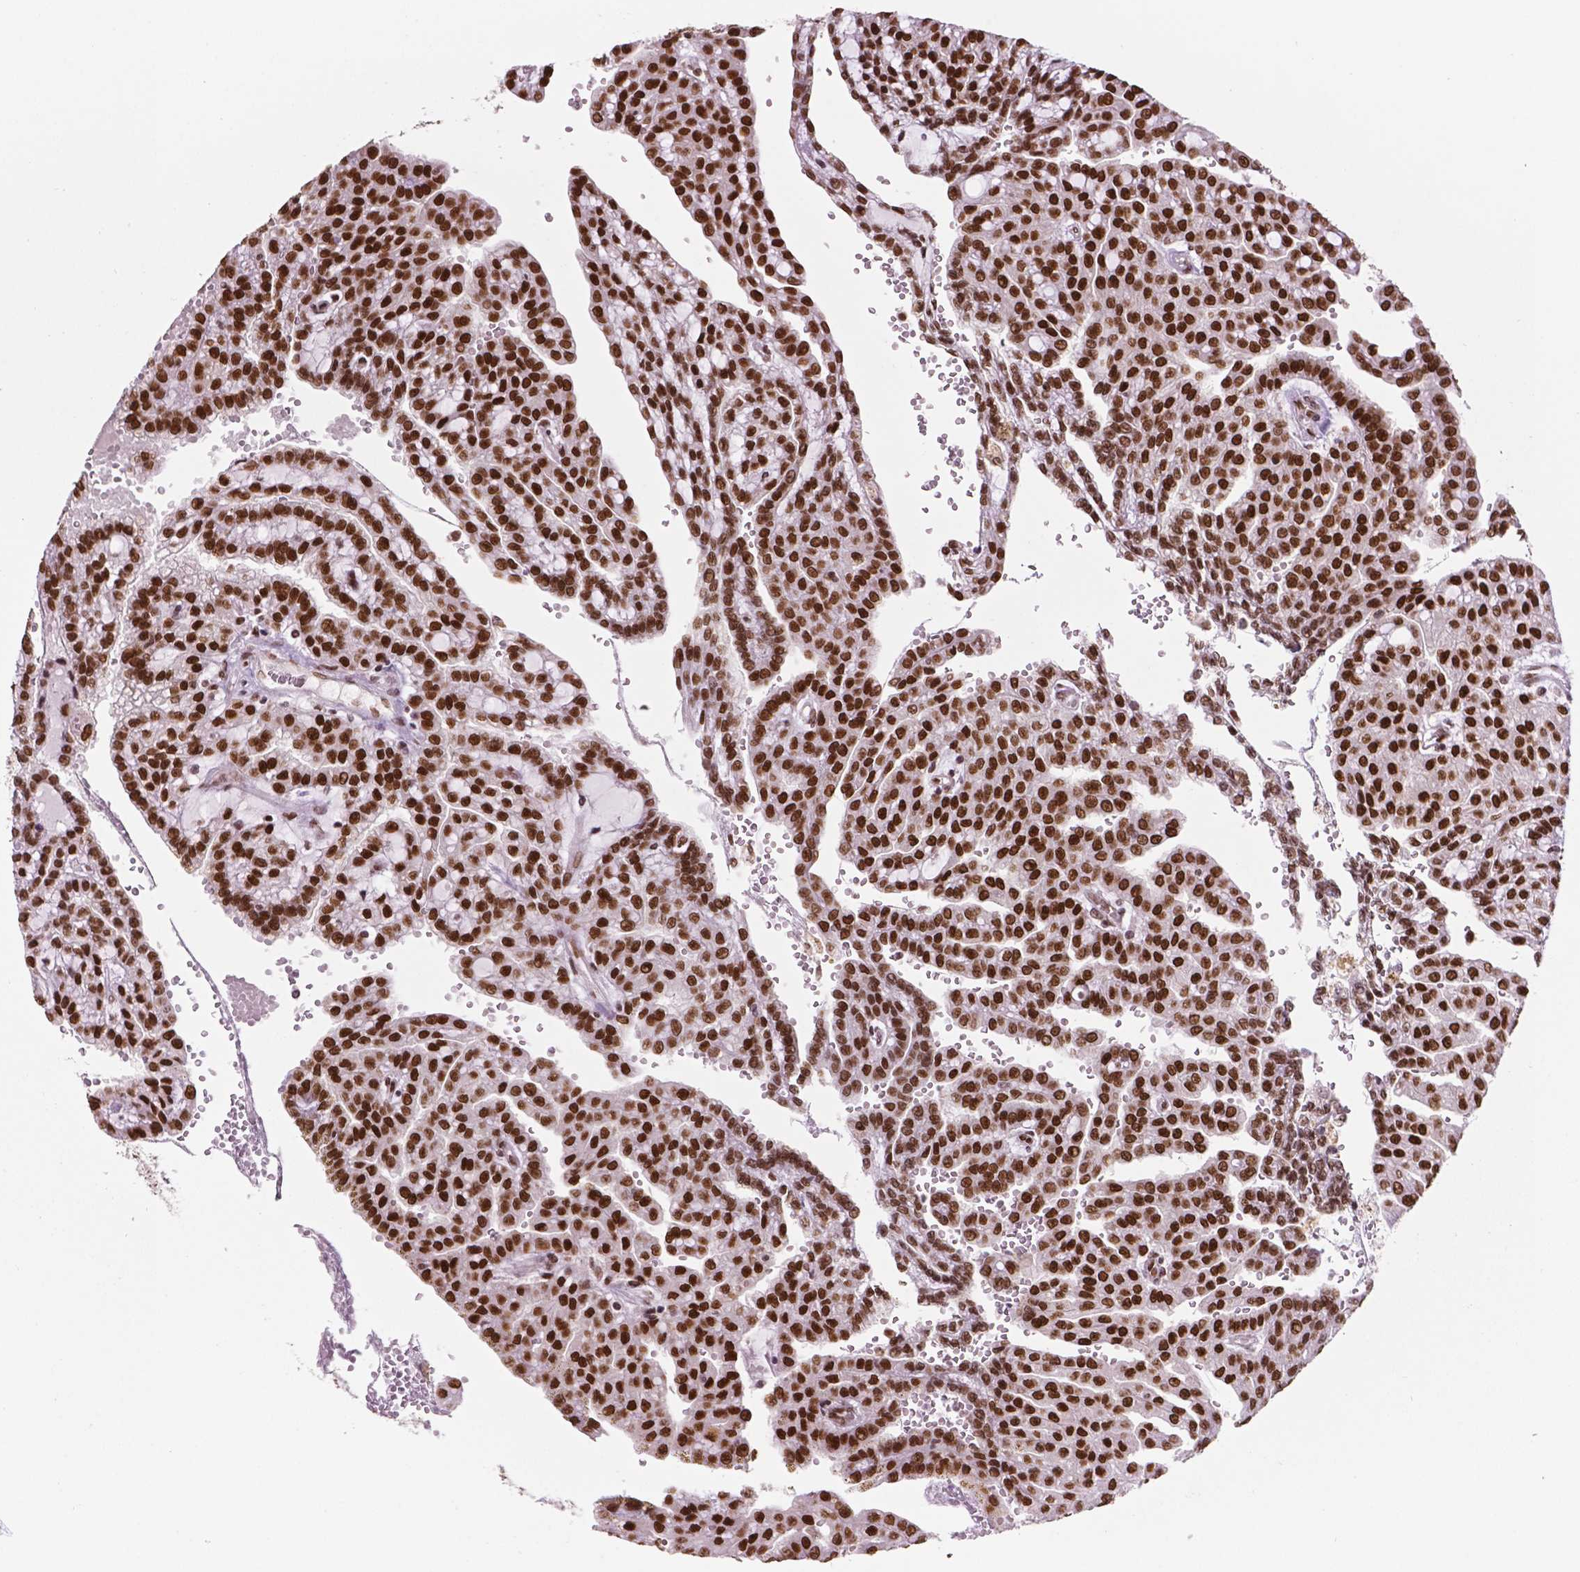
{"staining": {"intensity": "strong", "quantity": "25%-75%", "location": "nuclear"}, "tissue": "renal cancer", "cell_type": "Tumor cells", "image_type": "cancer", "snomed": [{"axis": "morphology", "description": "Adenocarcinoma, NOS"}, {"axis": "topography", "description": "Kidney"}], "caption": "Brown immunohistochemical staining in adenocarcinoma (renal) reveals strong nuclear expression in approximately 25%-75% of tumor cells.", "gene": "MLH1", "patient": {"sex": "male", "age": 63}}